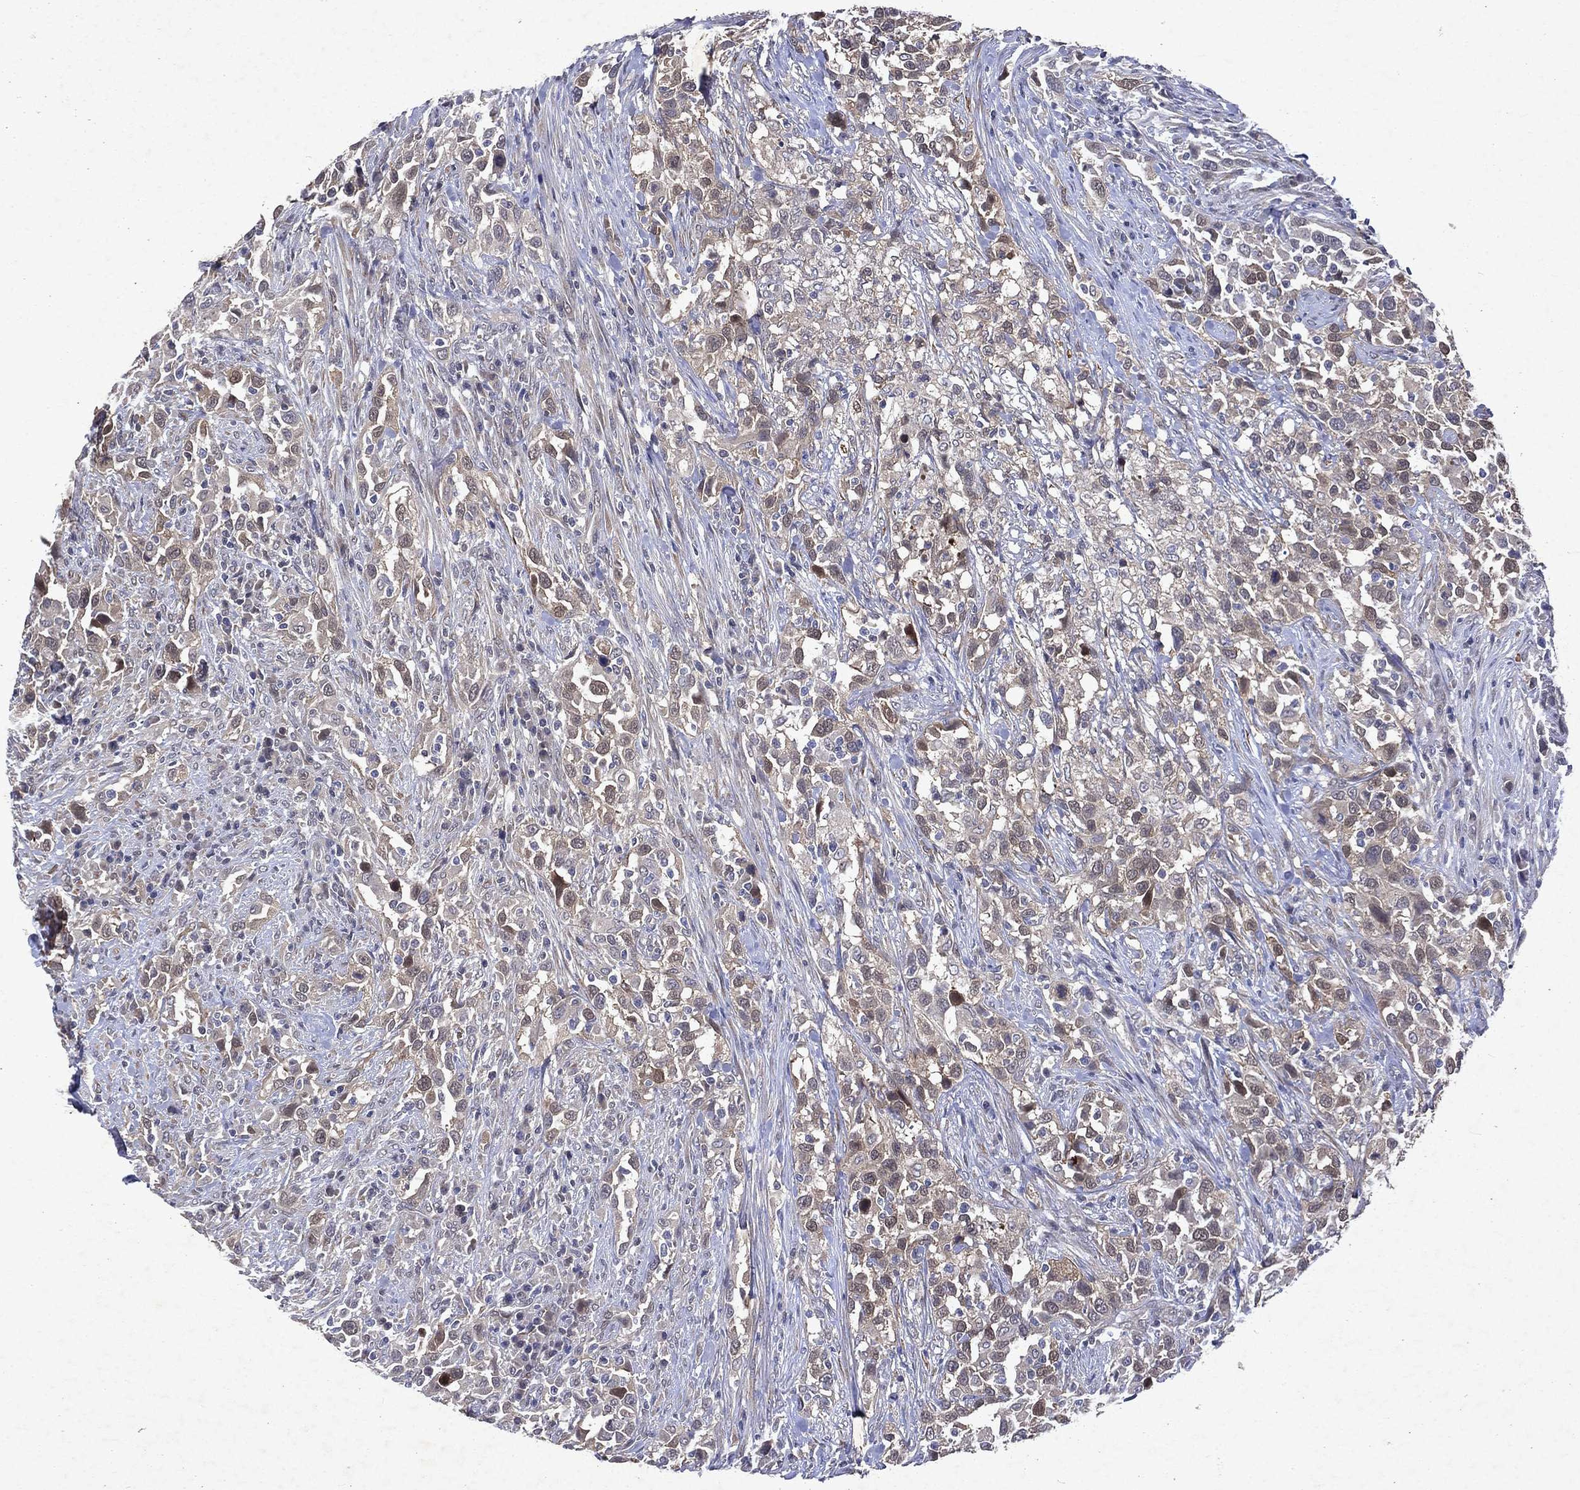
{"staining": {"intensity": "weak", "quantity": "<25%", "location": "cytoplasmic/membranous"}, "tissue": "urothelial cancer", "cell_type": "Tumor cells", "image_type": "cancer", "snomed": [{"axis": "morphology", "description": "Urothelial carcinoma, NOS"}, {"axis": "morphology", "description": "Urothelial carcinoma, High grade"}, {"axis": "topography", "description": "Urinary bladder"}], "caption": "A histopathology image of urothelial cancer stained for a protein demonstrates no brown staining in tumor cells.", "gene": "MTAP", "patient": {"sex": "female", "age": 64}}